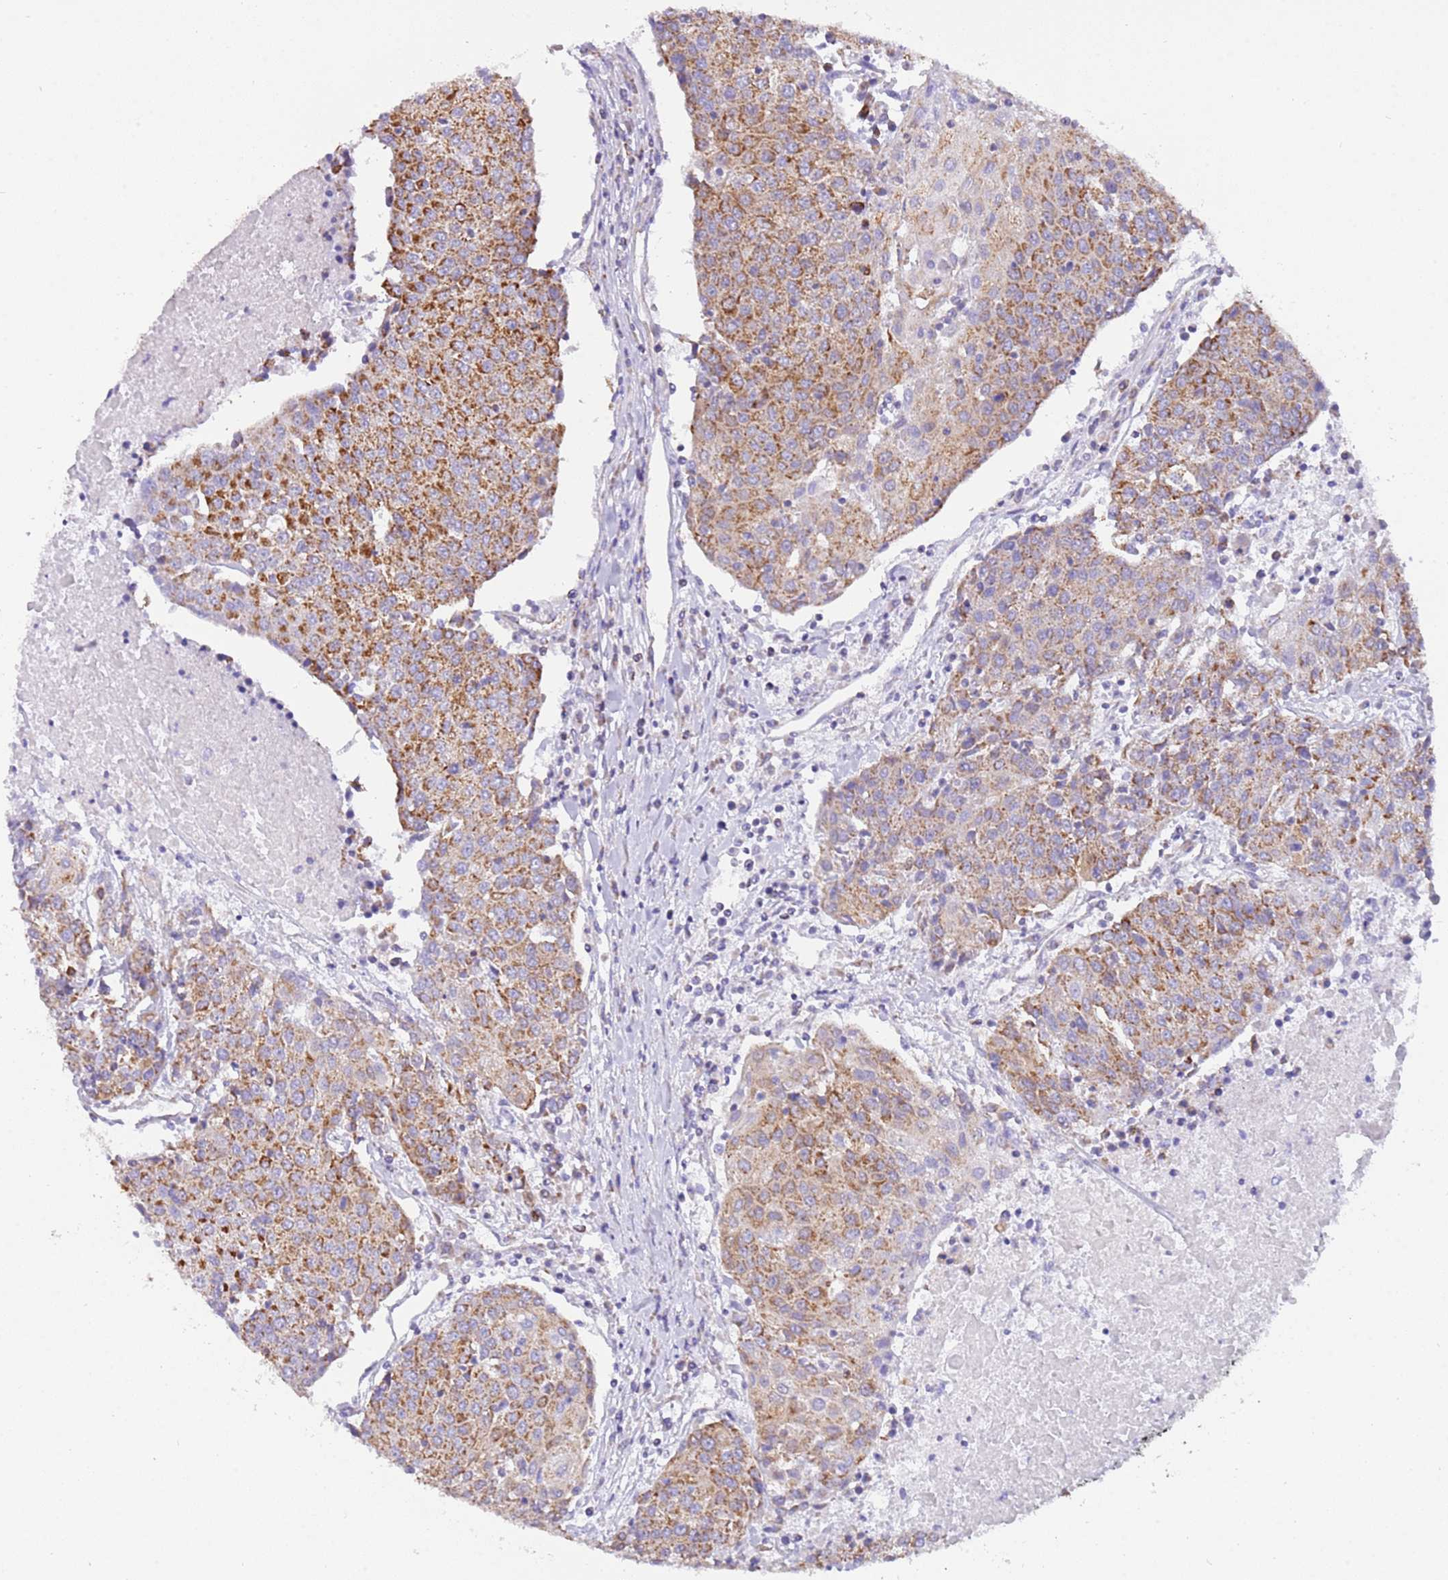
{"staining": {"intensity": "moderate", "quantity": ">75%", "location": "cytoplasmic/membranous"}, "tissue": "urothelial cancer", "cell_type": "Tumor cells", "image_type": "cancer", "snomed": [{"axis": "morphology", "description": "Urothelial carcinoma, High grade"}, {"axis": "topography", "description": "Urinary bladder"}], "caption": "Moderate cytoplasmic/membranous protein staining is identified in approximately >75% of tumor cells in high-grade urothelial carcinoma.", "gene": "SUCLG2", "patient": {"sex": "female", "age": 85}}